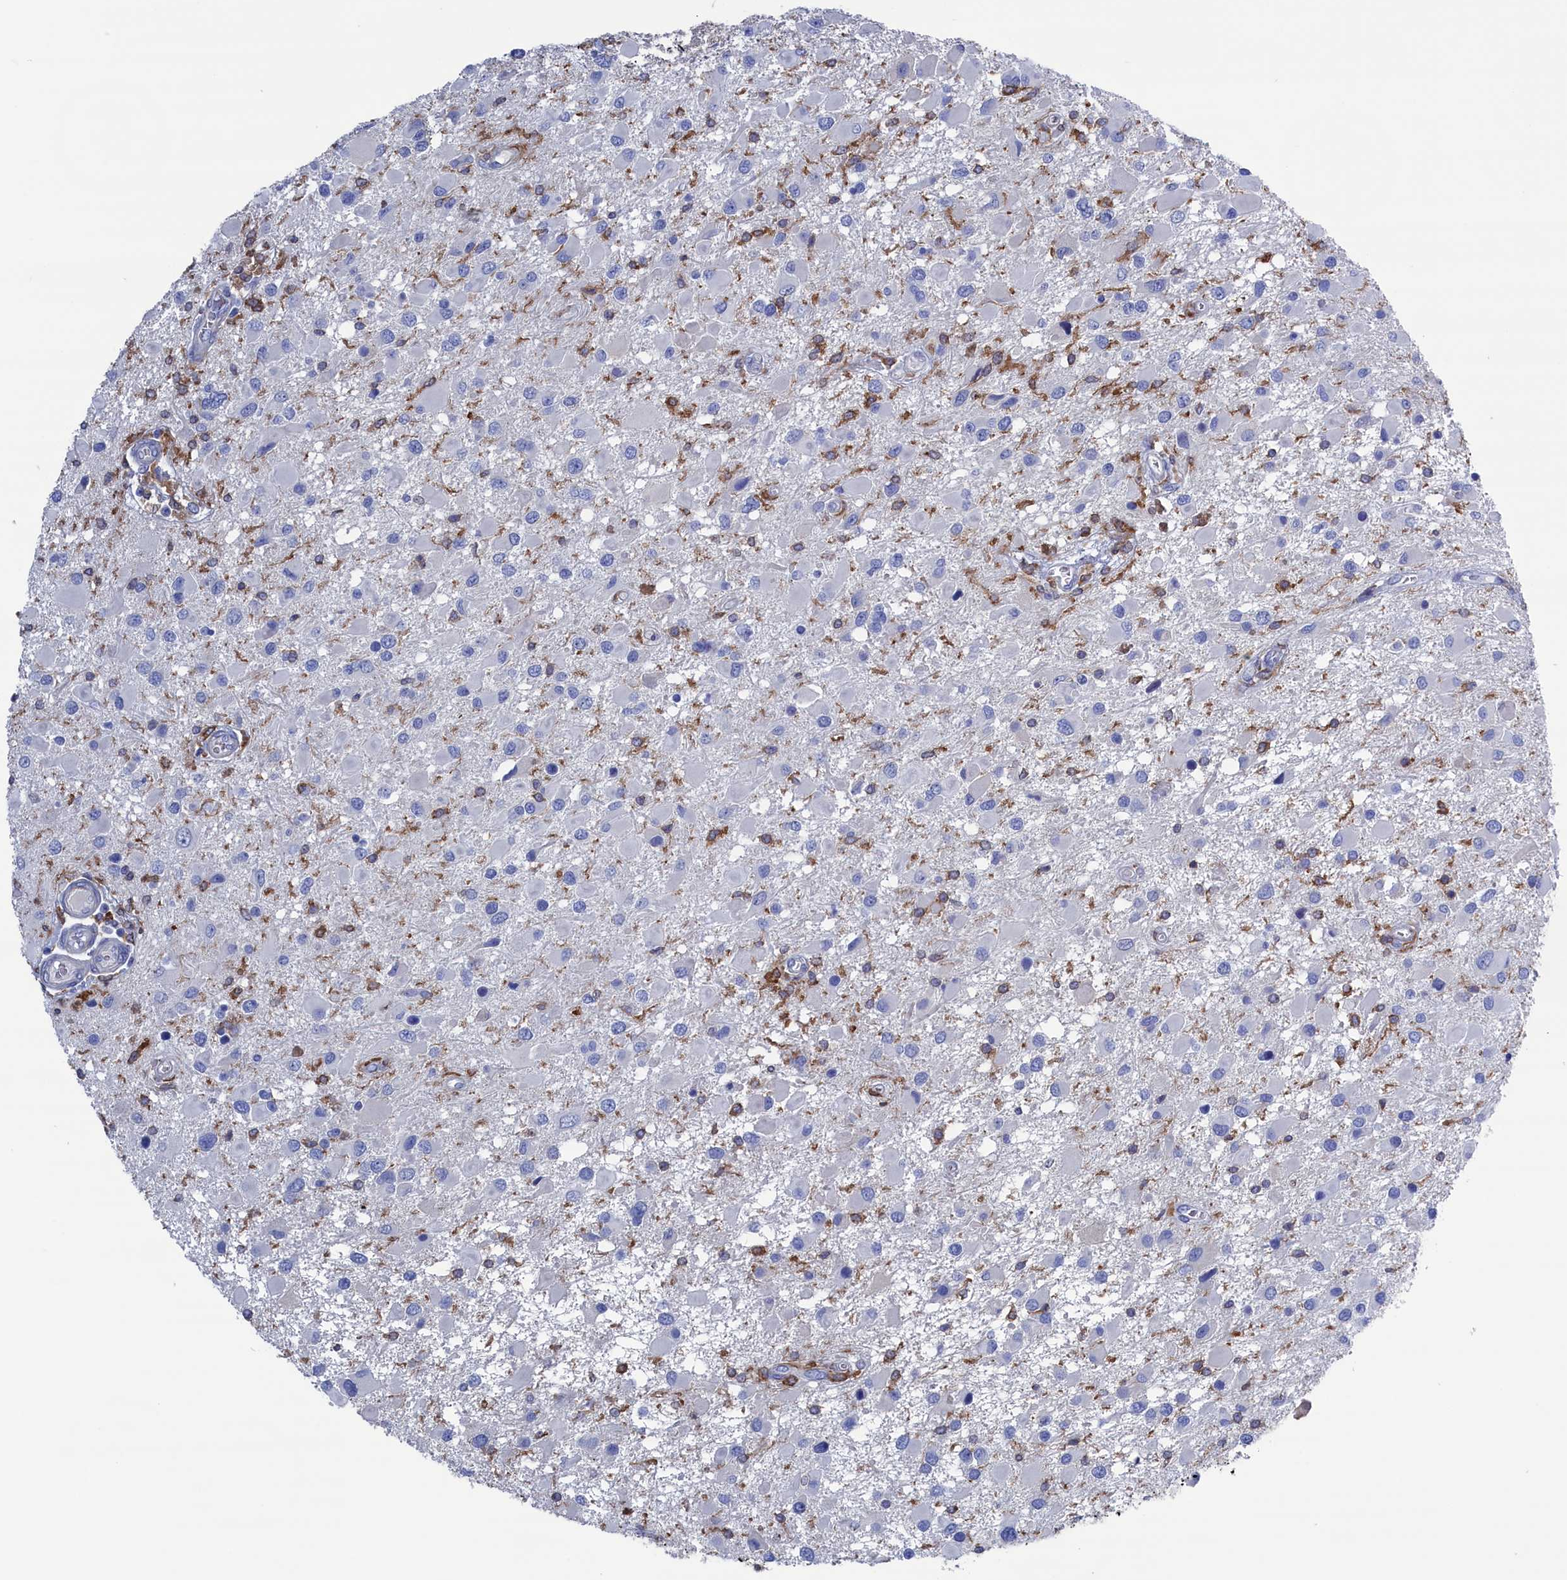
{"staining": {"intensity": "negative", "quantity": "none", "location": "none"}, "tissue": "glioma", "cell_type": "Tumor cells", "image_type": "cancer", "snomed": [{"axis": "morphology", "description": "Glioma, malignant, High grade"}, {"axis": "topography", "description": "Brain"}], "caption": "High power microscopy photomicrograph of an IHC micrograph of glioma, revealing no significant expression in tumor cells. (Stains: DAB (3,3'-diaminobenzidine) immunohistochemistry (IHC) with hematoxylin counter stain, Microscopy: brightfield microscopy at high magnification).", "gene": "TYROBP", "patient": {"sex": "male", "age": 53}}